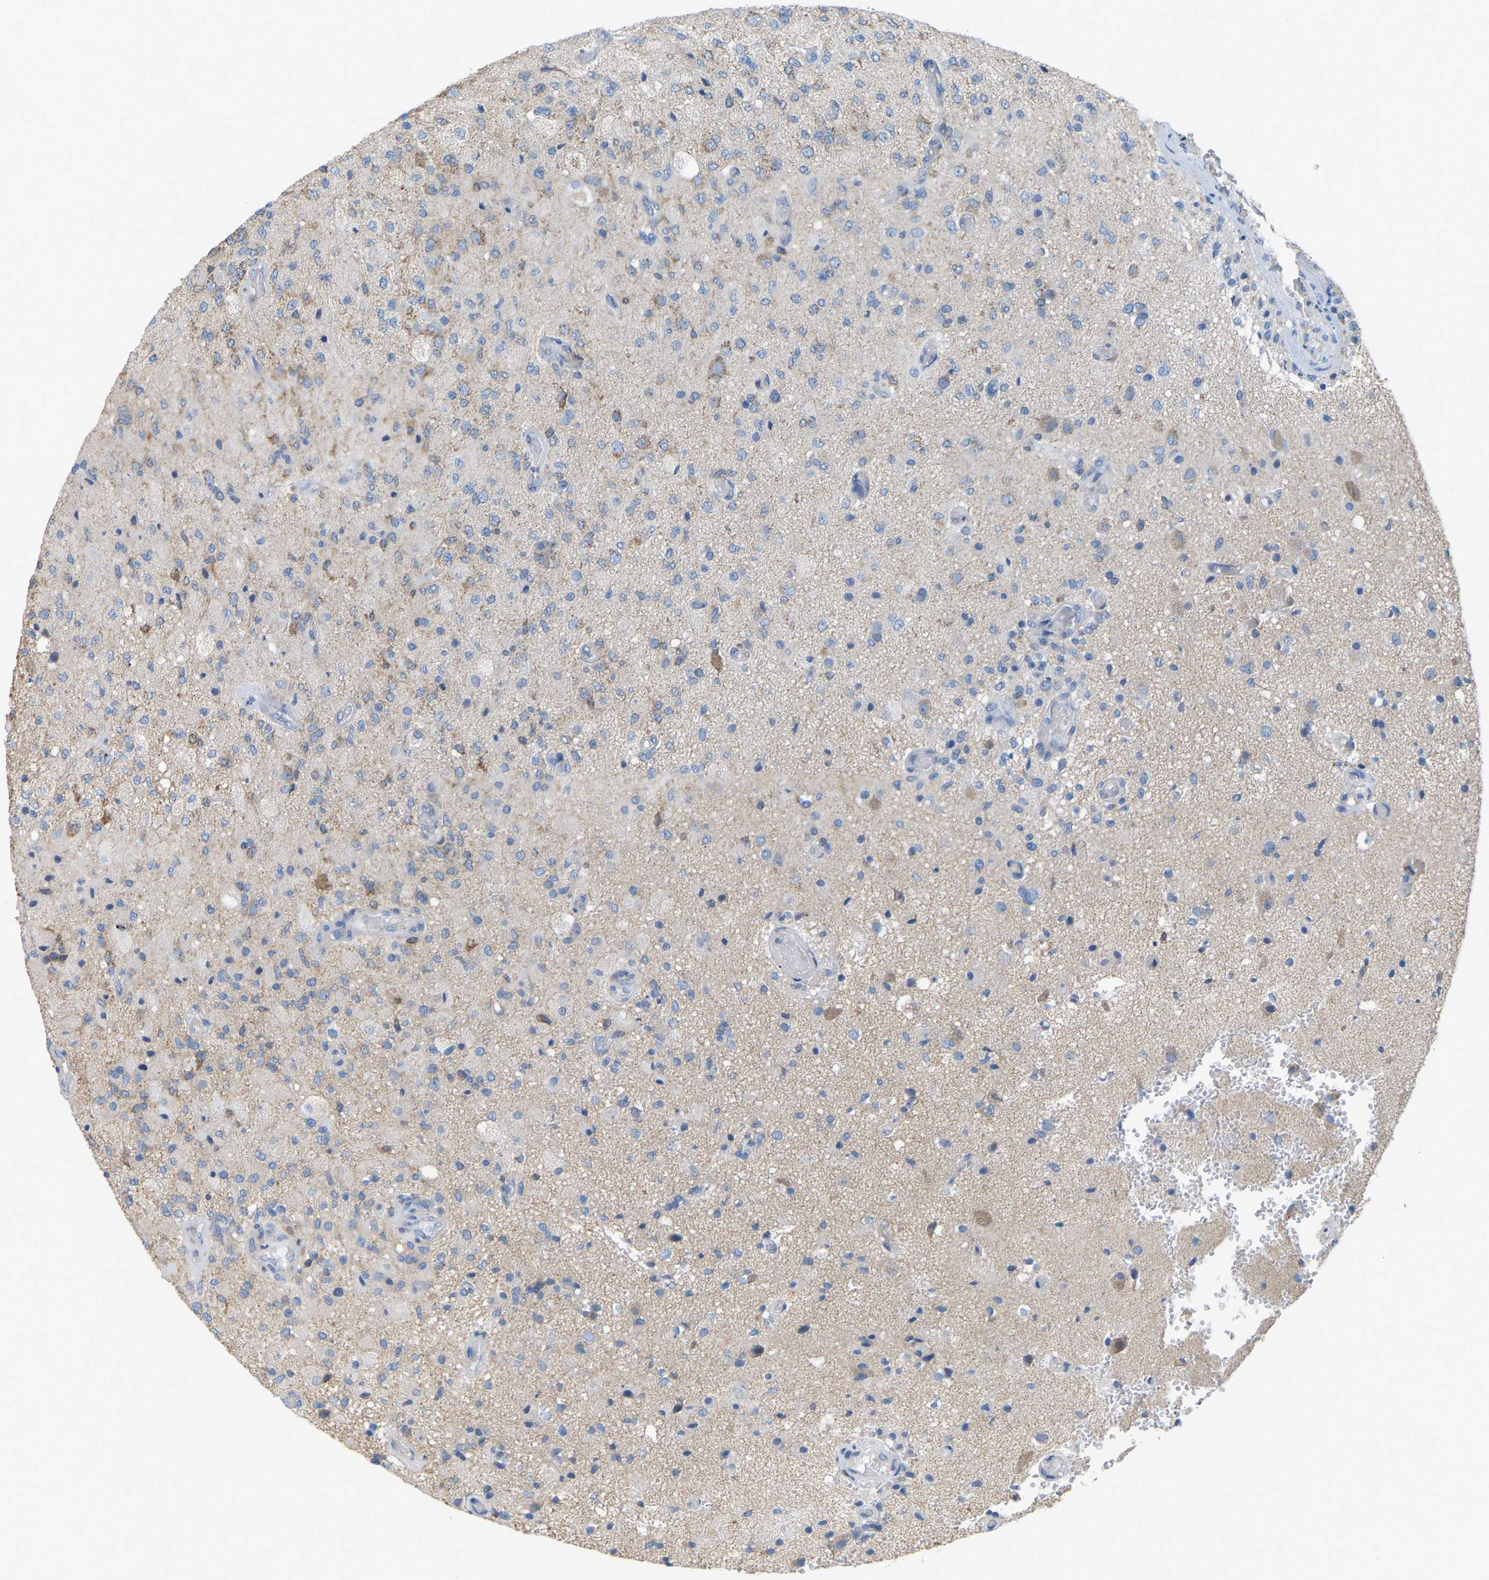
{"staining": {"intensity": "negative", "quantity": "none", "location": "none"}, "tissue": "glioma", "cell_type": "Tumor cells", "image_type": "cancer", "snomed": [{"axis": "morphology", "description": "Normal tissue, NOS"}, {"axis": "morphology", "description": "Glioma, malignant, High grade"}, {"axis": "topography", "description": "Cerebral cortex"}], "caption": "Photomicrograph shows no significant protein expression in tumor cells of glioma.", "gene": "CROT", "patient": {"sex": "male", "age": 77}}